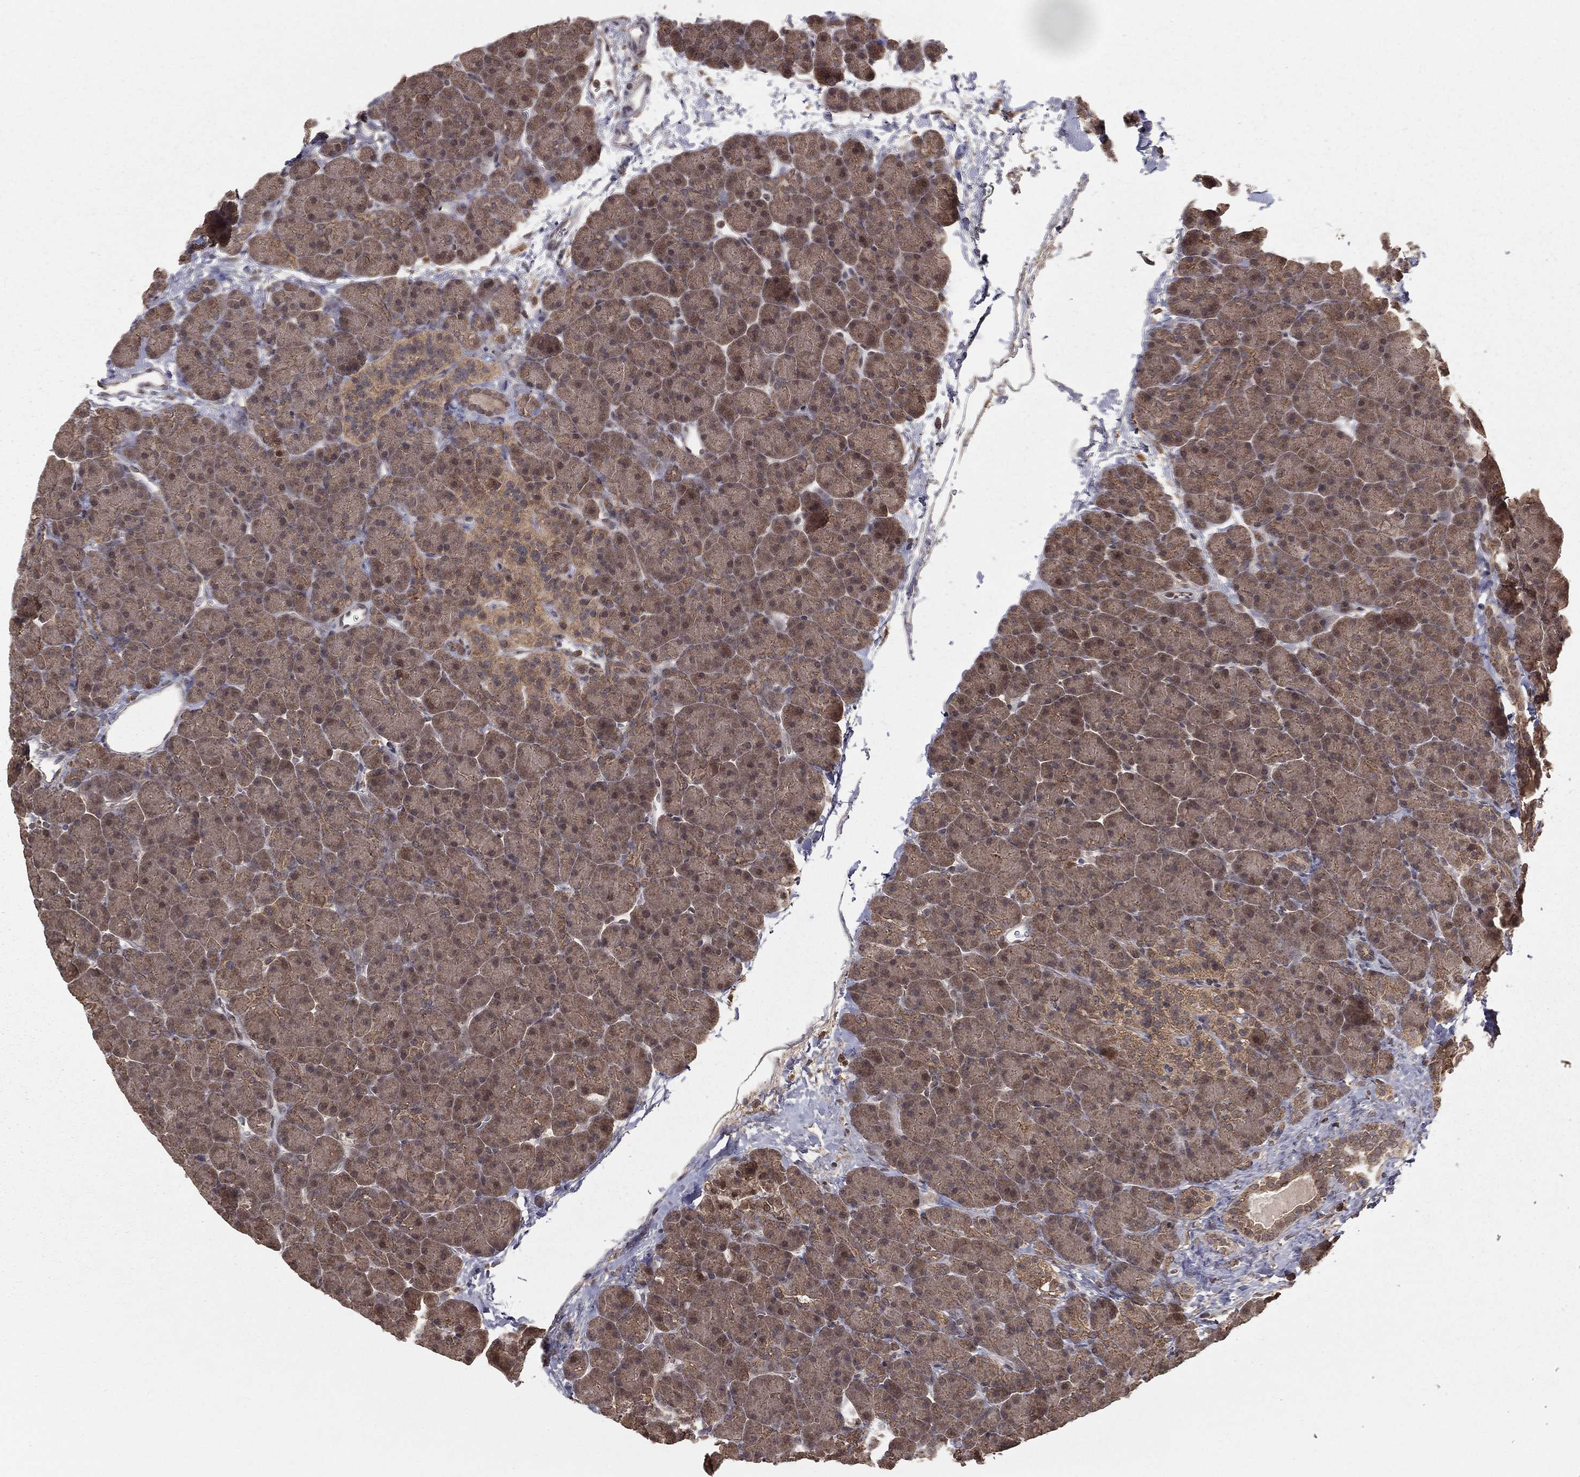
{"staining": {"intensity": "weak", "quantity": ">75%", "location": "cytoplasmic/membranous"}, "tissue": "pancreas", "cell_type": "Exocrine glandular cells", "image_type": "normal", "snomed": [{"axis": "morphology", "description": "Normal tissue, NOS"}, {"axis": "topography", "description": "Pancreas"}], "caption": "Pancreas stained with DAB immunohistochemistry (IHC) shows low levels of weak cytoplasmic/membranous expression in approximately >75% of exocrine glandular cells. Immunohistochemistry (ihc) stains the protein of interest in brown and the nuclei are stained blue.", "gene": "ZDHHC15", "patient": {"sex": "female", "age": 44}}